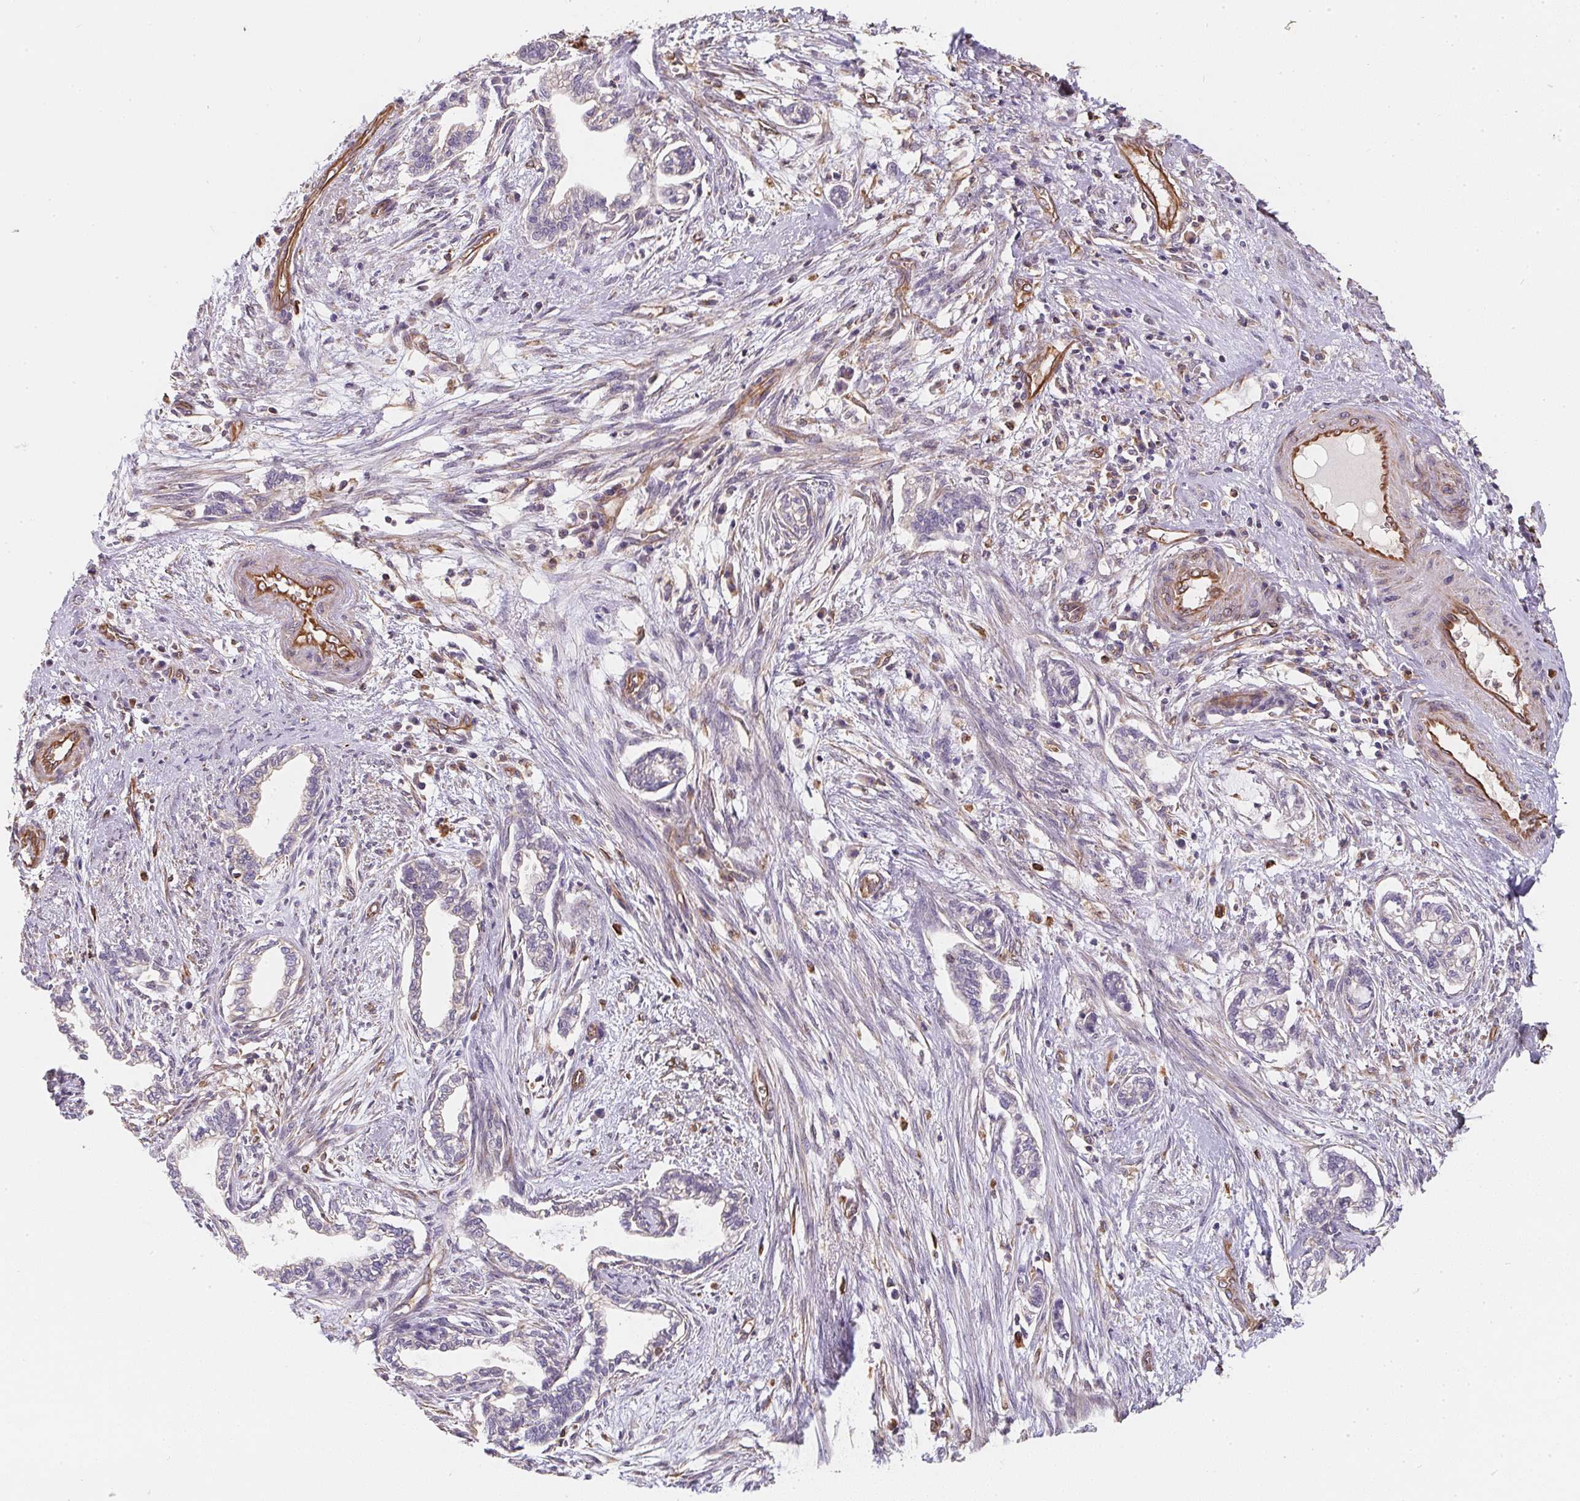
{"staining": {"intensity": "negative", "quantity": "none", "location": "none"}, "tissue": "cervical cancer", "cell_type": "Tumor cells", "image_type": "cancer", "snomed": [{"axis": "morphology", "description": "Adenocarcinoma, NOS"}, {"axis": "topography", "description": "Cervix"}], "caption": "Protein analysis of cervical cancer reveals no significant positivity in tumor cells.", "gene": "TBKBP1", "patient": {"sex": "female", "age": 62}}